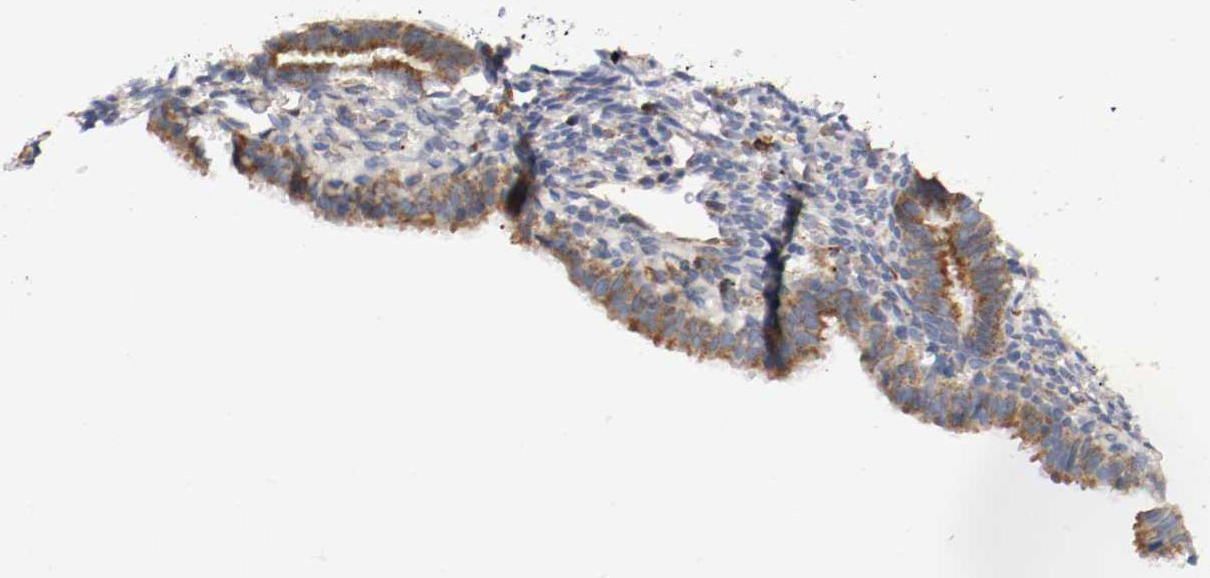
{"staining": {"intensity": "moderate", "quantity": "25%-75%", "location": "cytoplasmic/membranous"}, "tissue": "endometrium", "cell_type": "Cells in endometrial stroma", "image_type": "normal", "snomed": [{"axis": "morphology", "description": "Normal tissue, NOS"}, {"axis": "topography", "description": "Endometrium"}], "caption": "An IHC image of normal tissue is shown. Protein staining in brown highlights moderate cytoplasmic/membranous positivity in endometrium within cells in endometrial stroma. (IHC, brightfield microscopy, high magnification).", "gene": "TRAF2", "patient": {"sex": "female", "age": 27}}